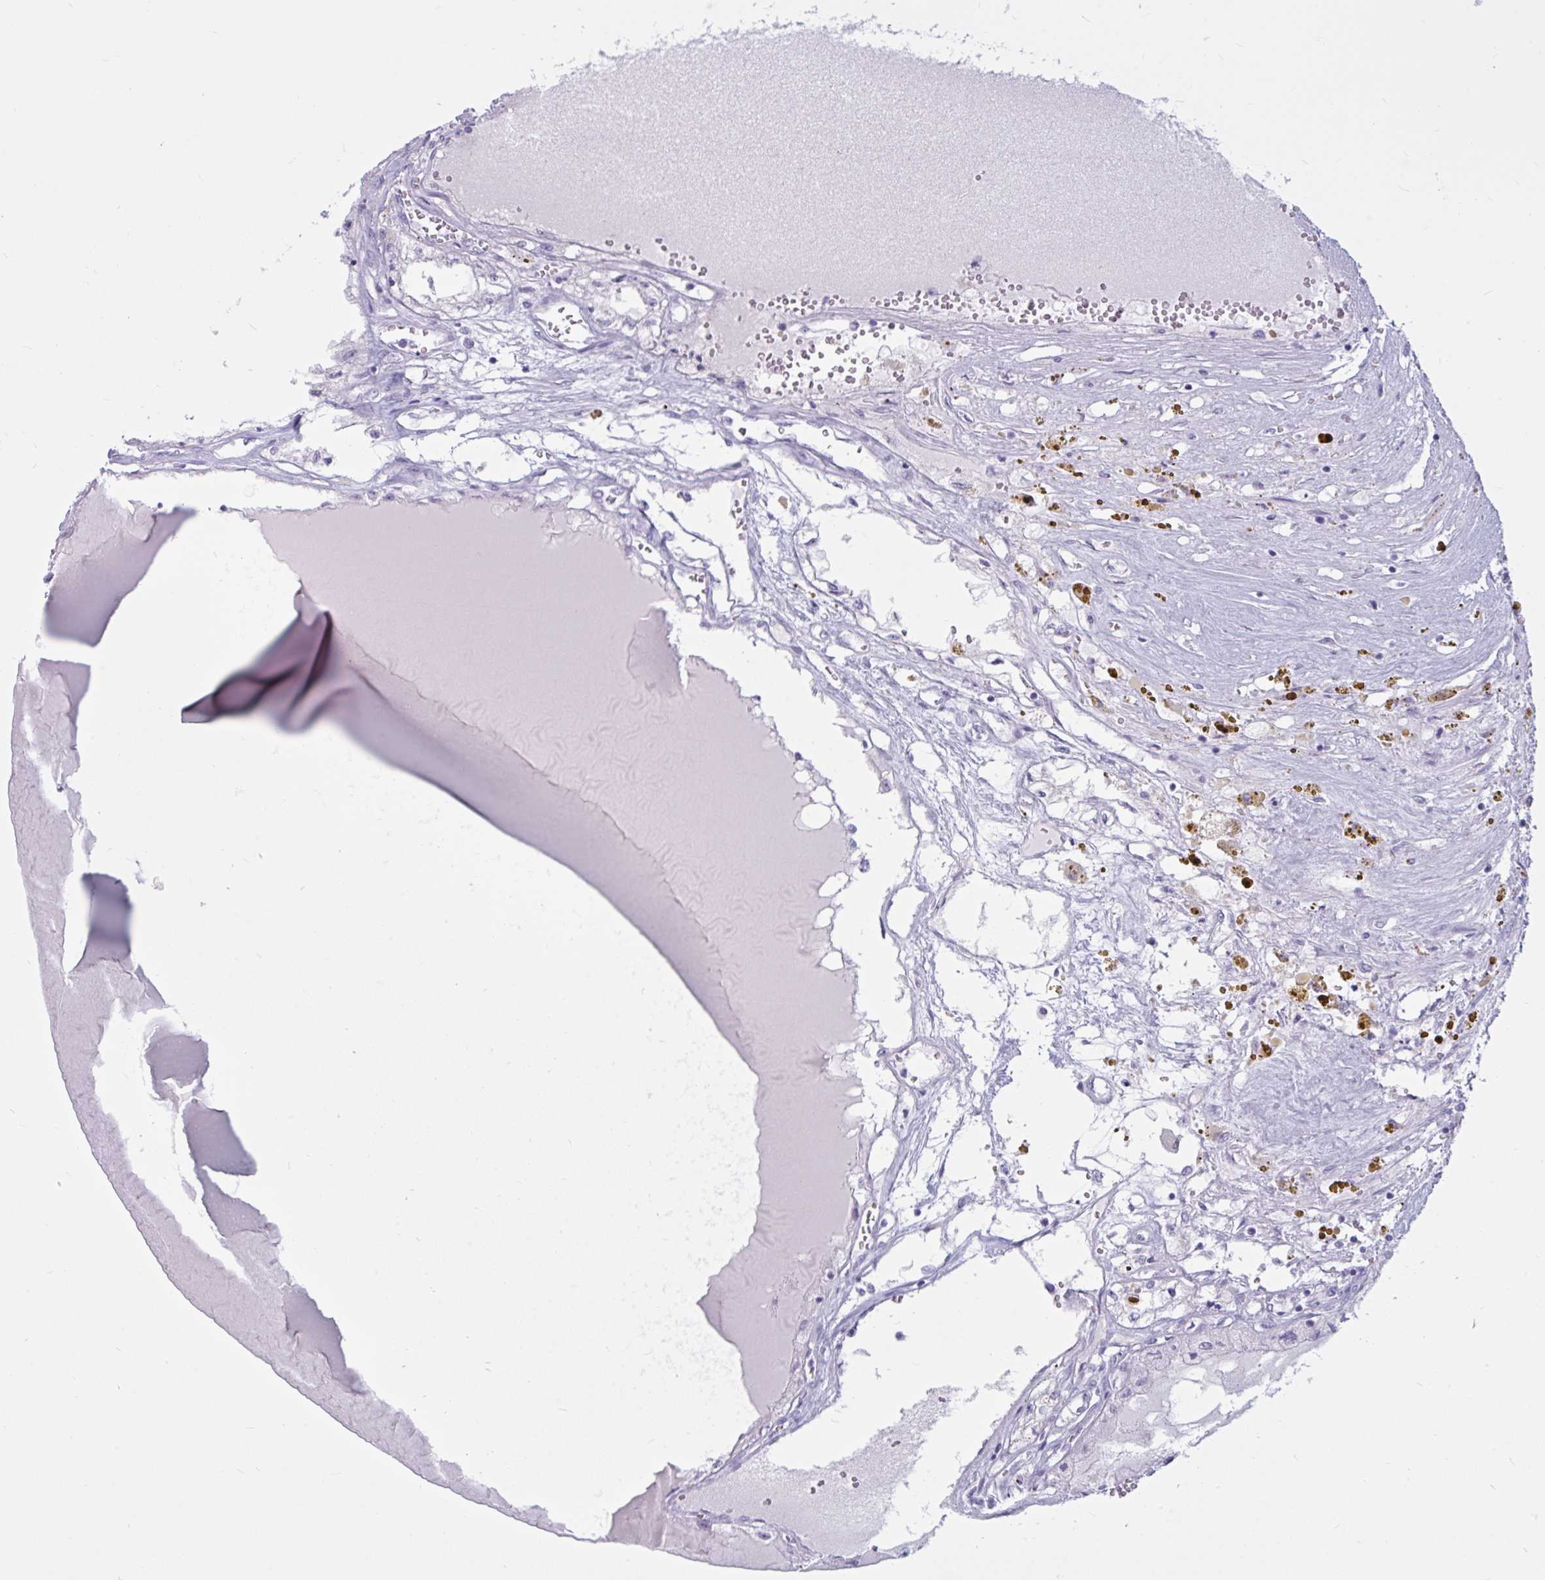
{"staining": {"intensity": "negative", "quantity": "none", "location": "none"}, "tissue": "renal cancer", "cell_type": "Tumor cells", "image_type": "cancer", "snomed": [{"axis": "morphology", "description": "Adenocarcinoma, NOS"}, {"axis": "topography", "description": "Kidney"}], "caption": "DAB (3,3'-diaminobenzidine) immunohistochemical staining of human renal cancer exhibits no significant staining in tumor cells.", "gene": "BBS10", "patient": {"sex": "male", "age": 56}}